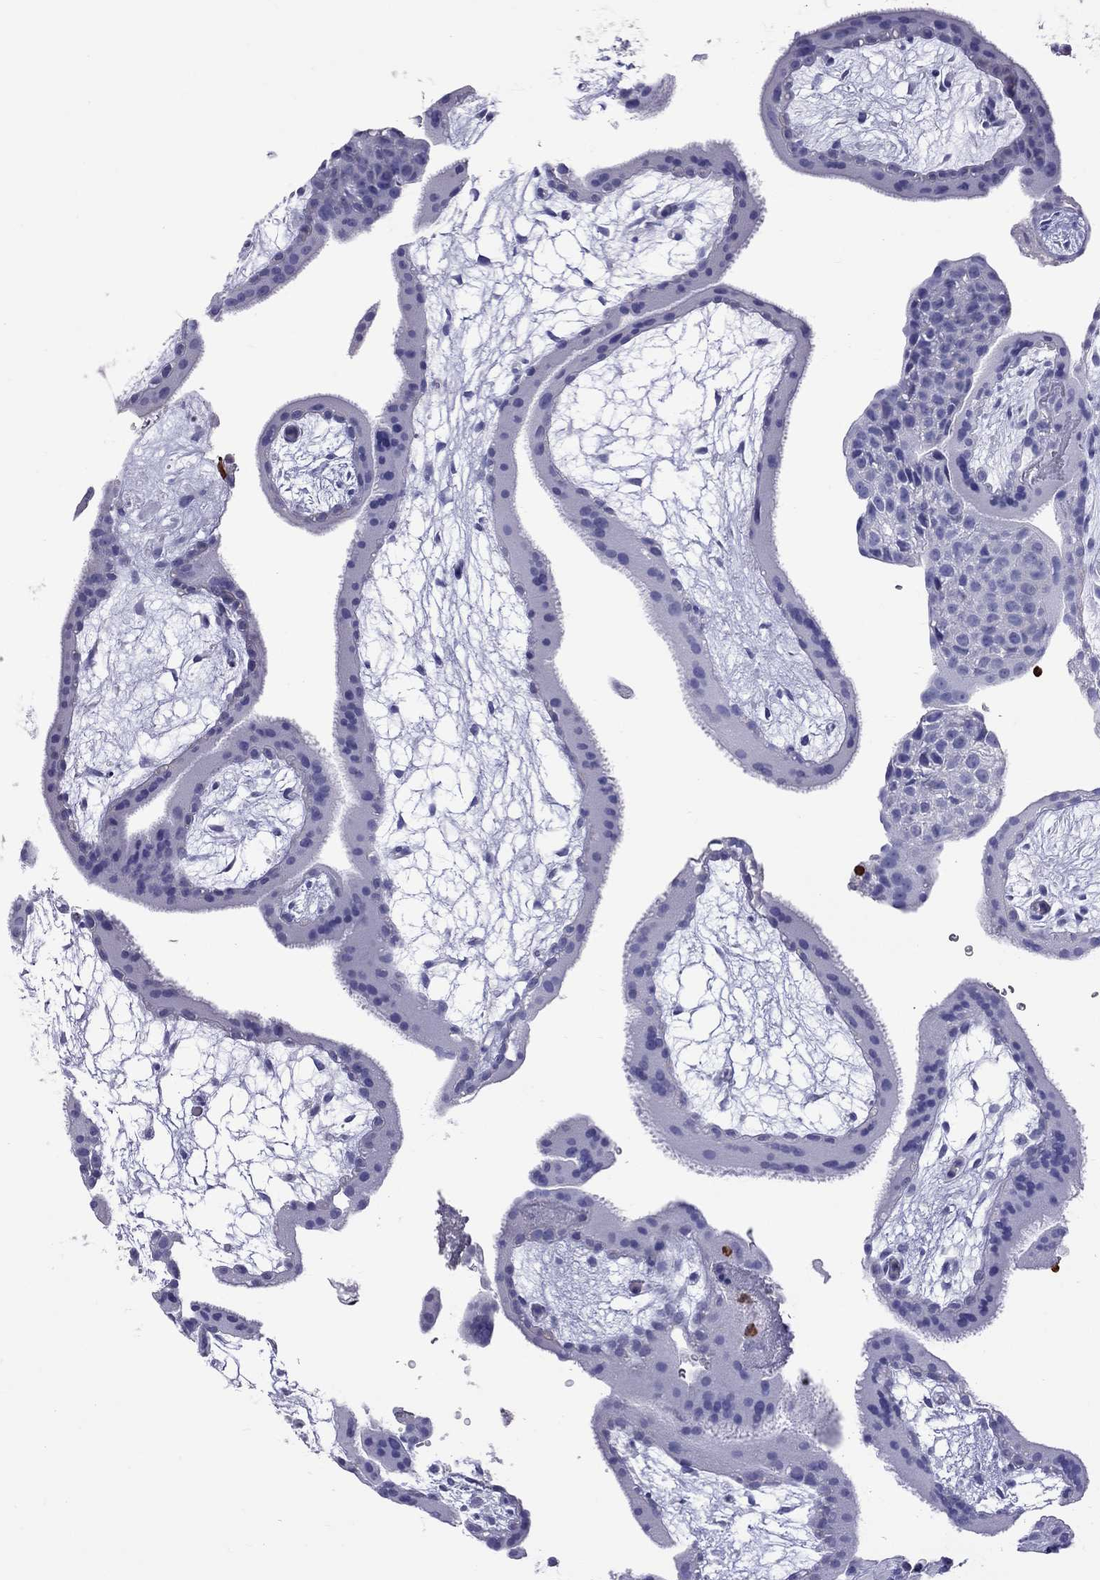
{"staining": {"intensity": "negative", "quantity": "none", "location": "none"}, "tissue": "placenta", "cell_type": "Decidual cells", "image_type": "normal", "snomed": [{"axis": "morphology", "description": "Normal tissue, NOS"}, {"axis": "topography", "description": "Placenta"}], "caption": "Protein analysis of benign placenta reveals no significant positivity in decidual cells. Brightfield microscopy of IHC stained with DAB (brown) and hematoxylin (blue), captured at high magnification.", "gene": "SLAMF1", "patient": {"sex": "female", "age": 19}}